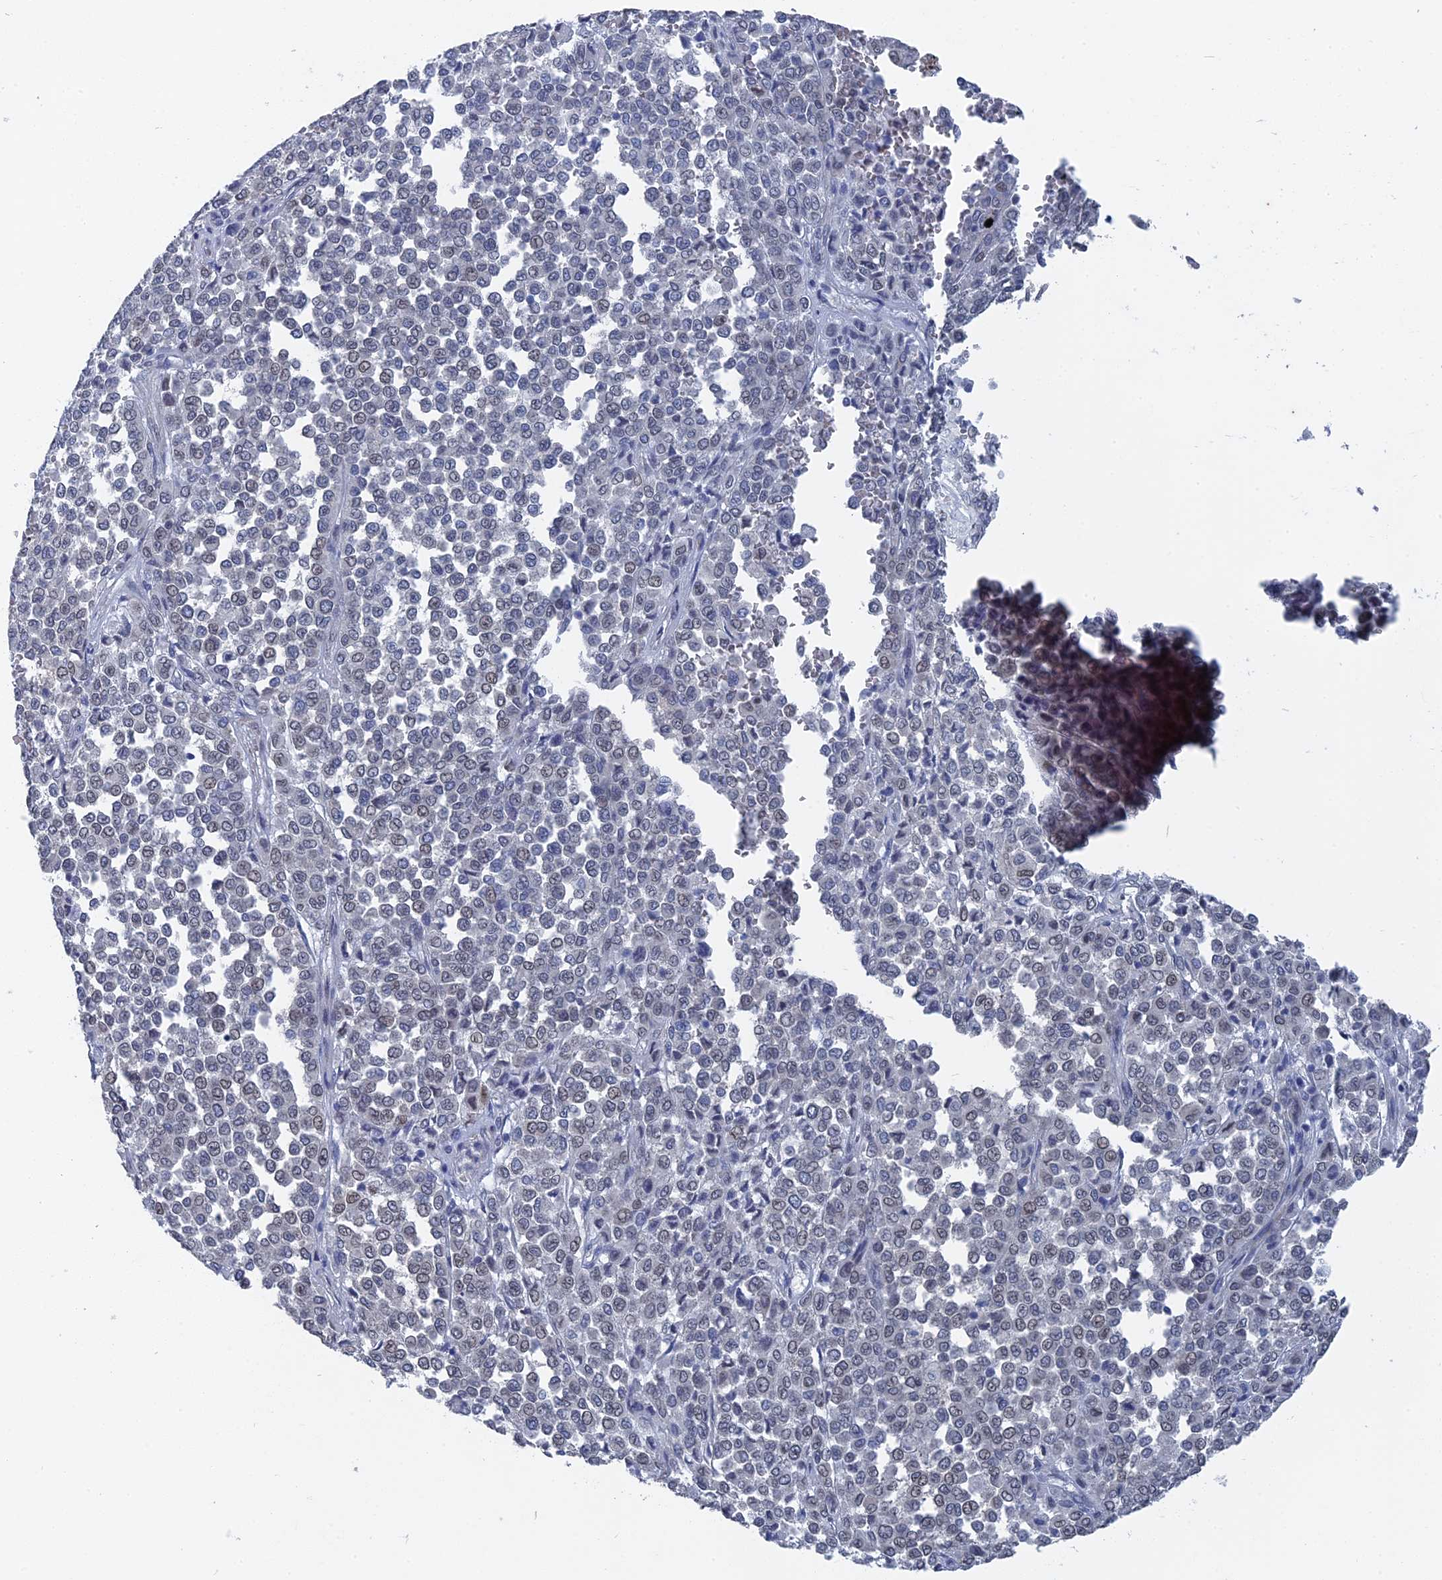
{"staining": {"intensity": "negative", "quantity": "none", "location": "none"}, "tissue": "melanoma", "cell_type": "Tumor cells", "image_type": "cancer", "snomed": [{"axis": "morphology", "description": "Malignant melanoma, Metastatic site"}, {"axis": "topography", "description": "Pancreas"}], "caption": "A micrograph of malignant melanoma (metastatic site) stained for a protein demonstrates no brown staining in tumor cells.", "gene": "MTRF1", "patient": {"sex": "female", "age": 30}}